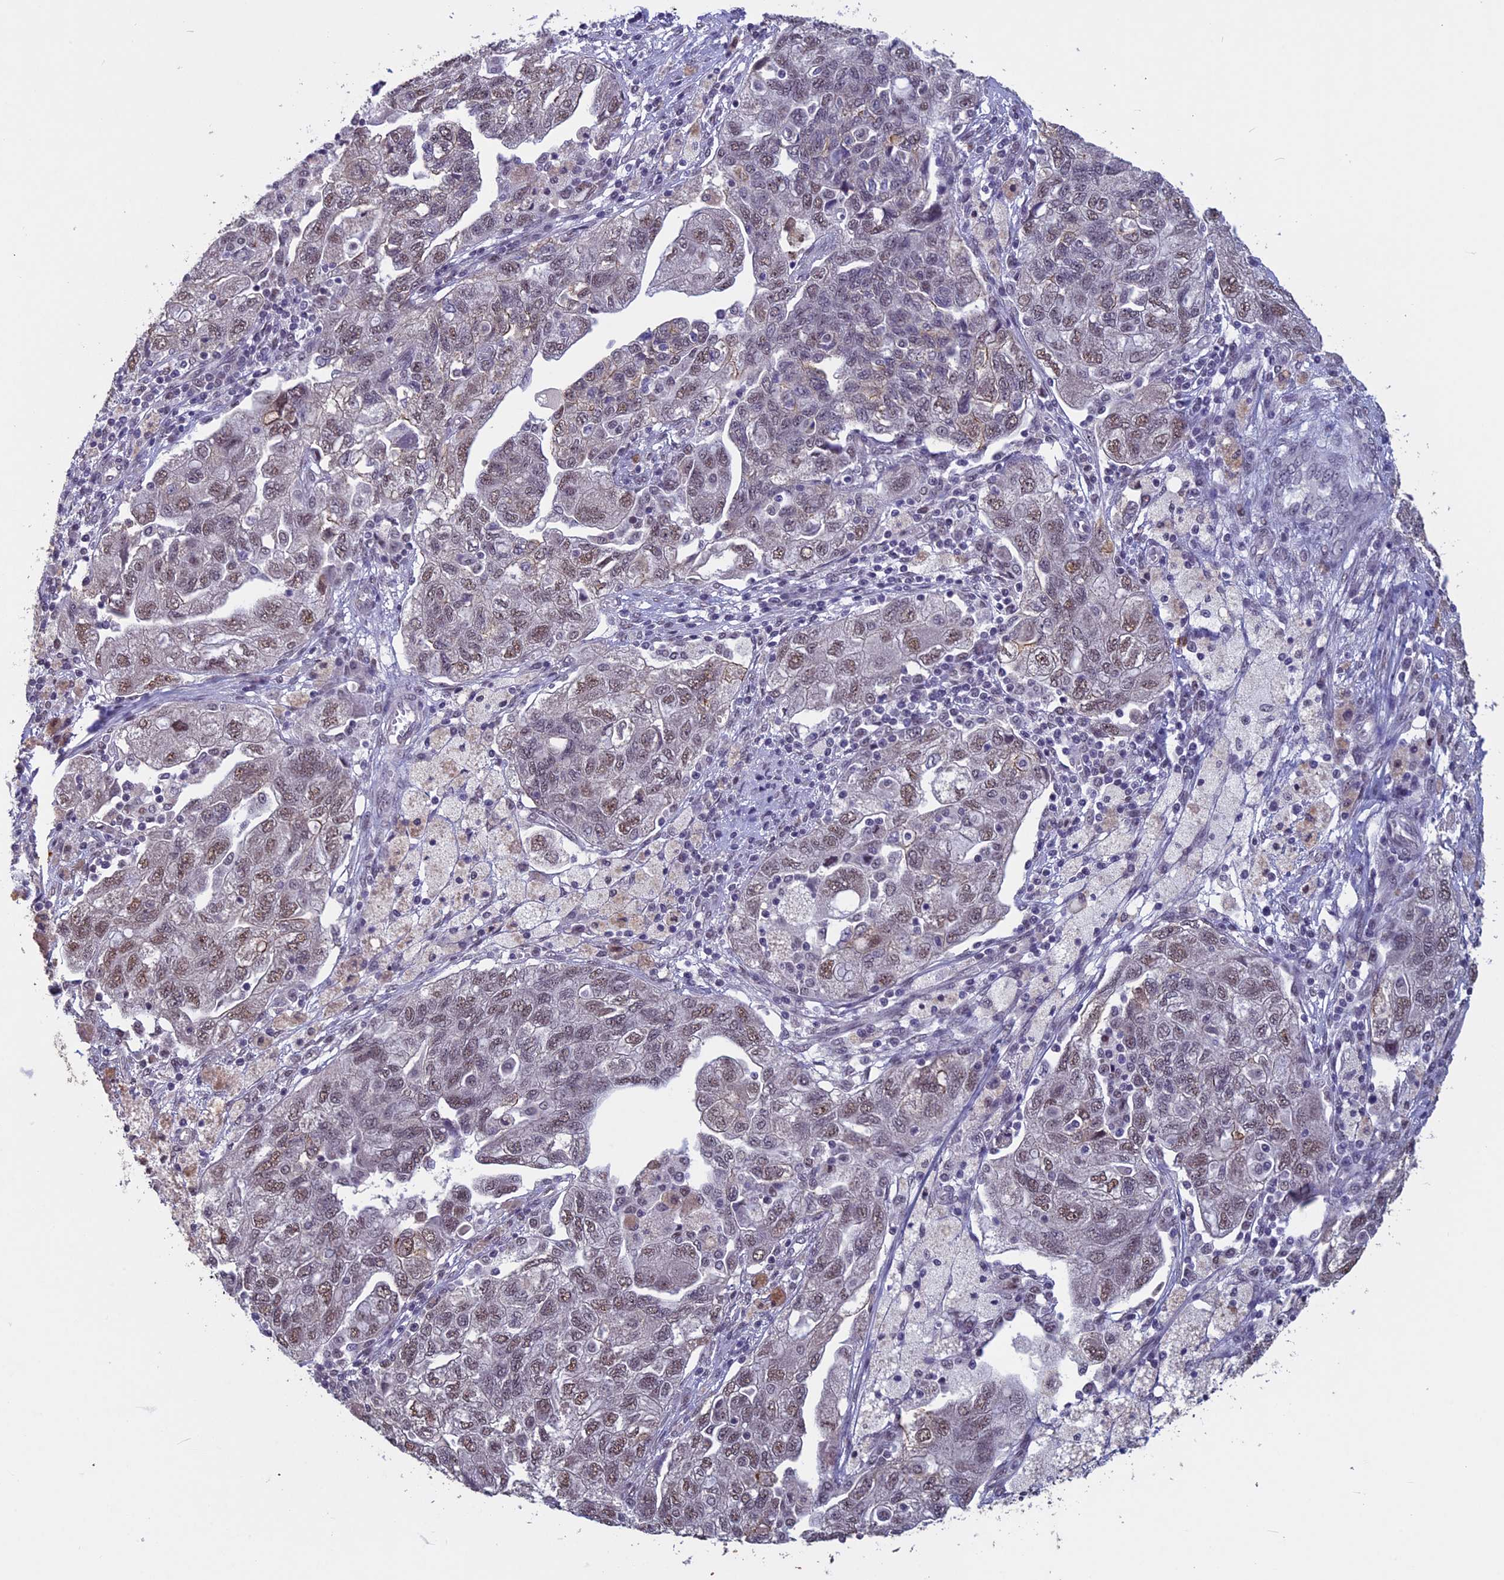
{"staining": {"intensity": "weak", "quantity": ">75%", "location": "nuclear"}, "tissue": "ovarian cancer", "cell_type": "Tumor cells", "image_type": "cancer", "snomed": [{"axis": "morphology", "description": "Carcinoma, NOS"}, {"axis": "morphology", "description": "Cystadenocarcinoma, serous, NOS"}, {"axis": "topography", "description": "Ovary"}], "caption": "DAB (3,3'-diaminobenzidine) immunohistochemical staining of human ovarian cancer (carcinoma) displays weak nuclear protein staining in about >75% of tumor cells.", "gene": "RNF40", "patient": {"sex": "female", "age": 69}}